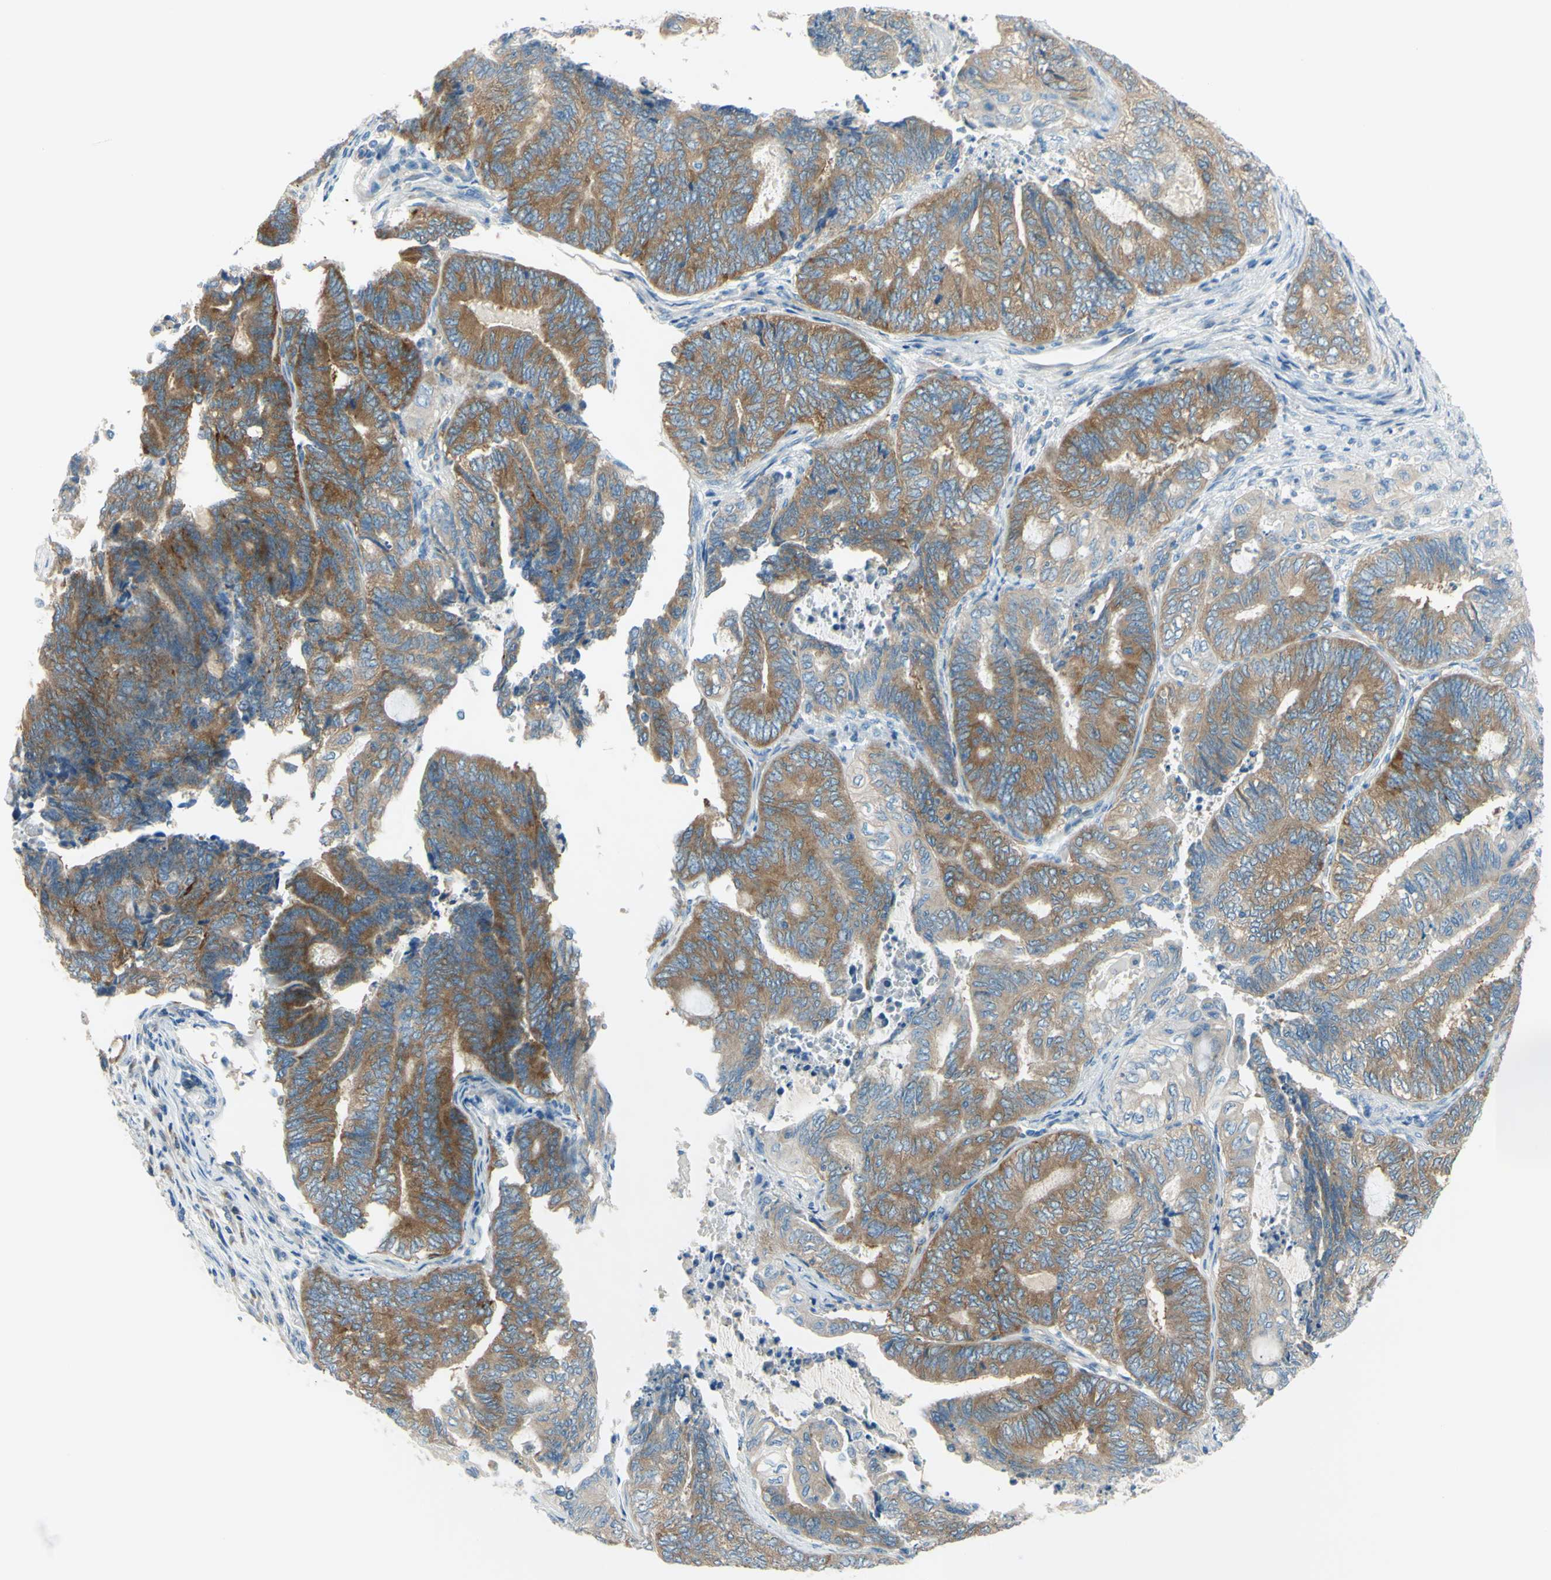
{"staining": {"intensity": "moderate", "quantity": ">75%", "location": "cytoplasmic/membranous"}, "tissue": "endometrial cancer", "cell_type": "Tumor cells", "image_type": "cancer", "snomed": [{"axis": "morphology", "description": "Adenocarcinoma, NOS"}, {"axis": "topography", "description": "Uterus"}, {"axis": "topography", "description": "Endometrium"}], "caption": "The micrograph demonstrates staining of adenocarcinoma (endometrial), revealing moderate cytoplasmic/membranous protein positivity (brown color) within tumor cells. (DAB (3,3'-diaminobenzidine) IHC, brown staining for protein, blue staining for nuclei).", "gene": "FRMD4B", "patient": {"sex": "female", "age": 70}}